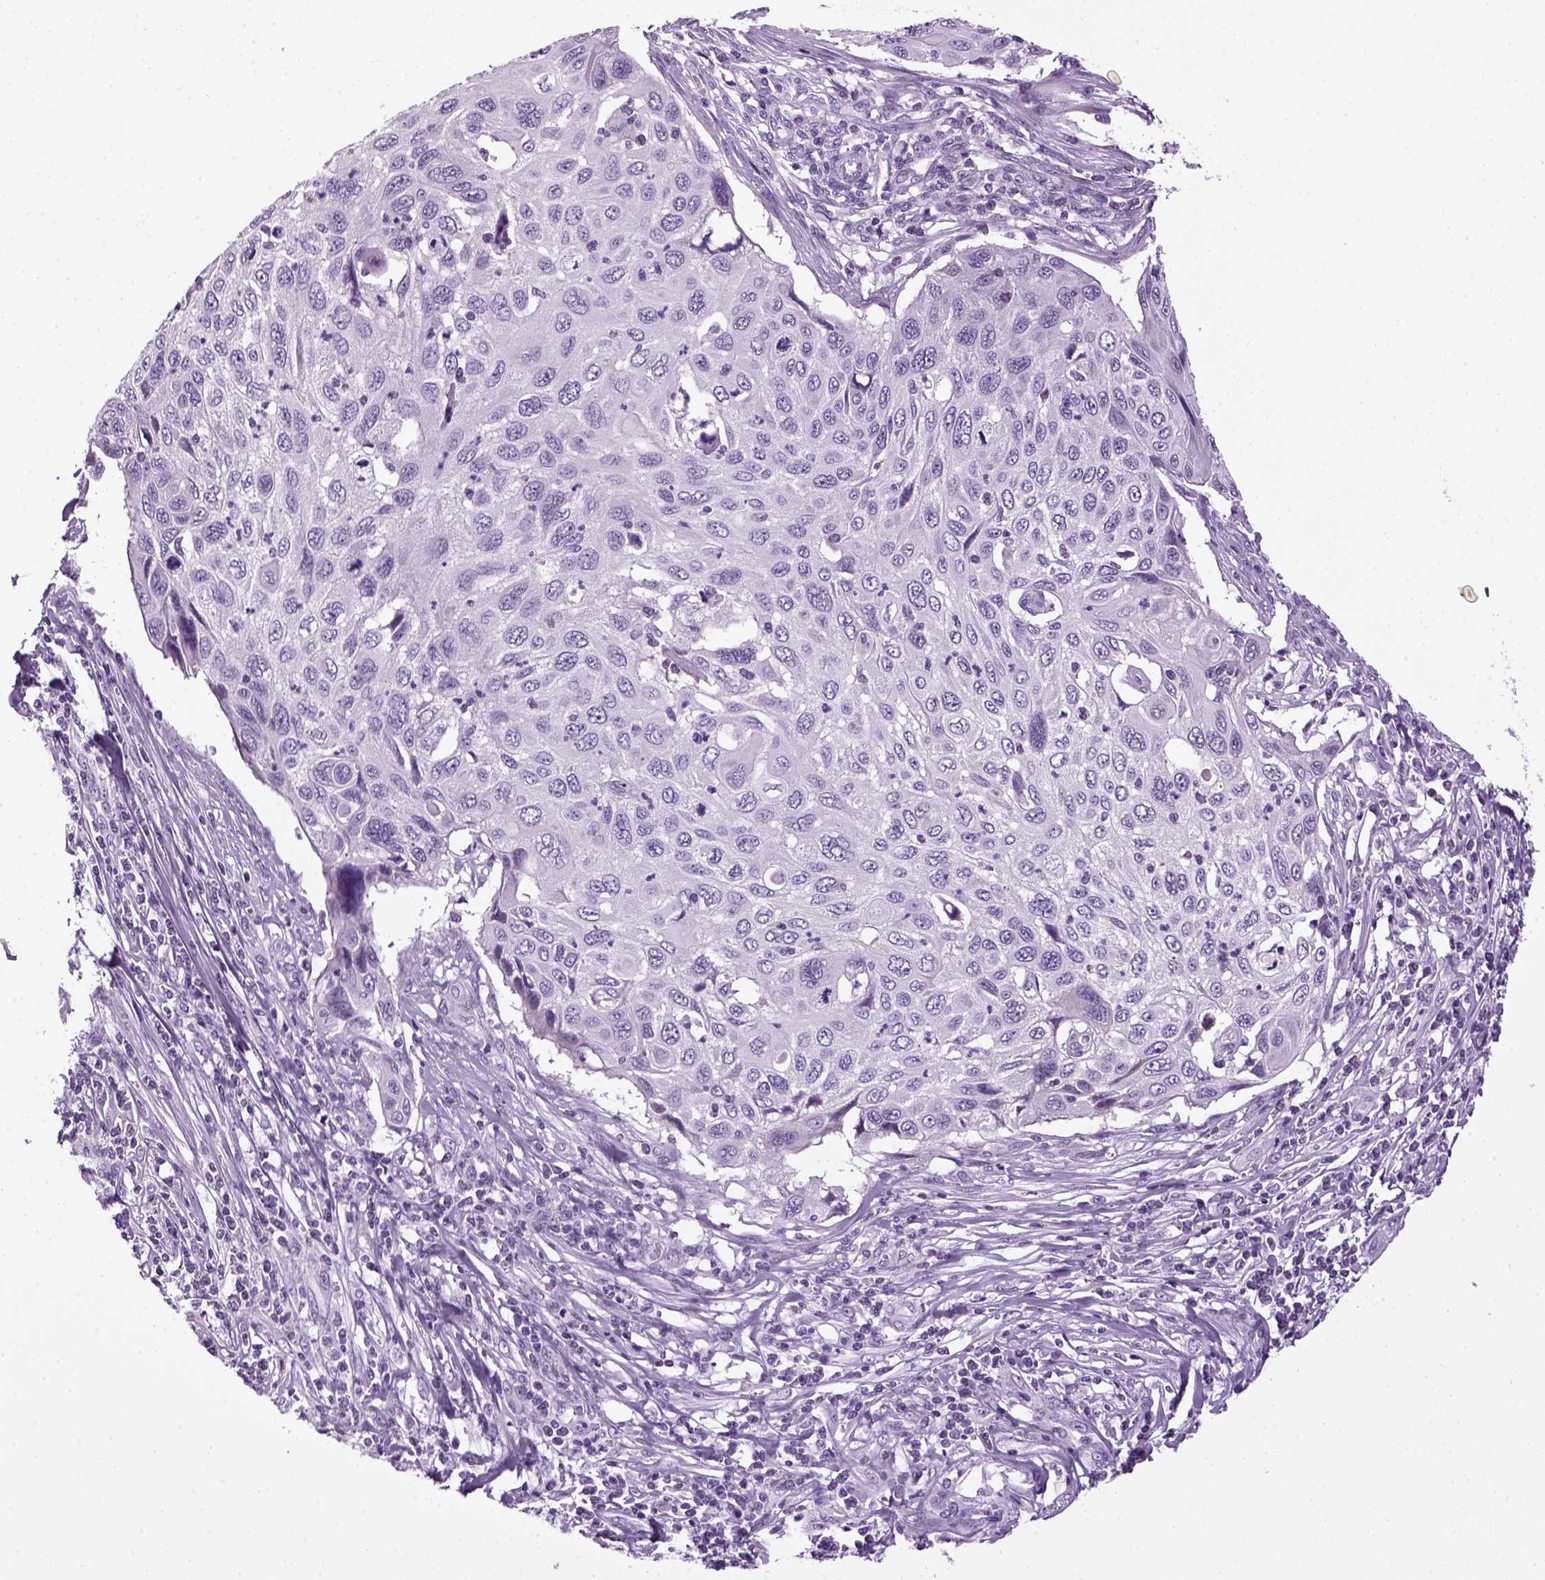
{"staining": {"intensity": "negative", "quantity": "none", "location": "none"}, "tissue": "cervical cancer", "cell_type": "Tumor cells", "image_type": "cancer", "snomed": [{"axis": "morphology", "description": "Squamous cell carcinoma, NOS"}, {"axis": "topography", "description": "Cervix"}], "caption": "Cervical cancer (squamous cell carcinoma) was stained to show a protein in brown. There is no significant staining in tumor cells.", "gene": "HMCN2", "patient": {"sex": "female", "age": 70}}